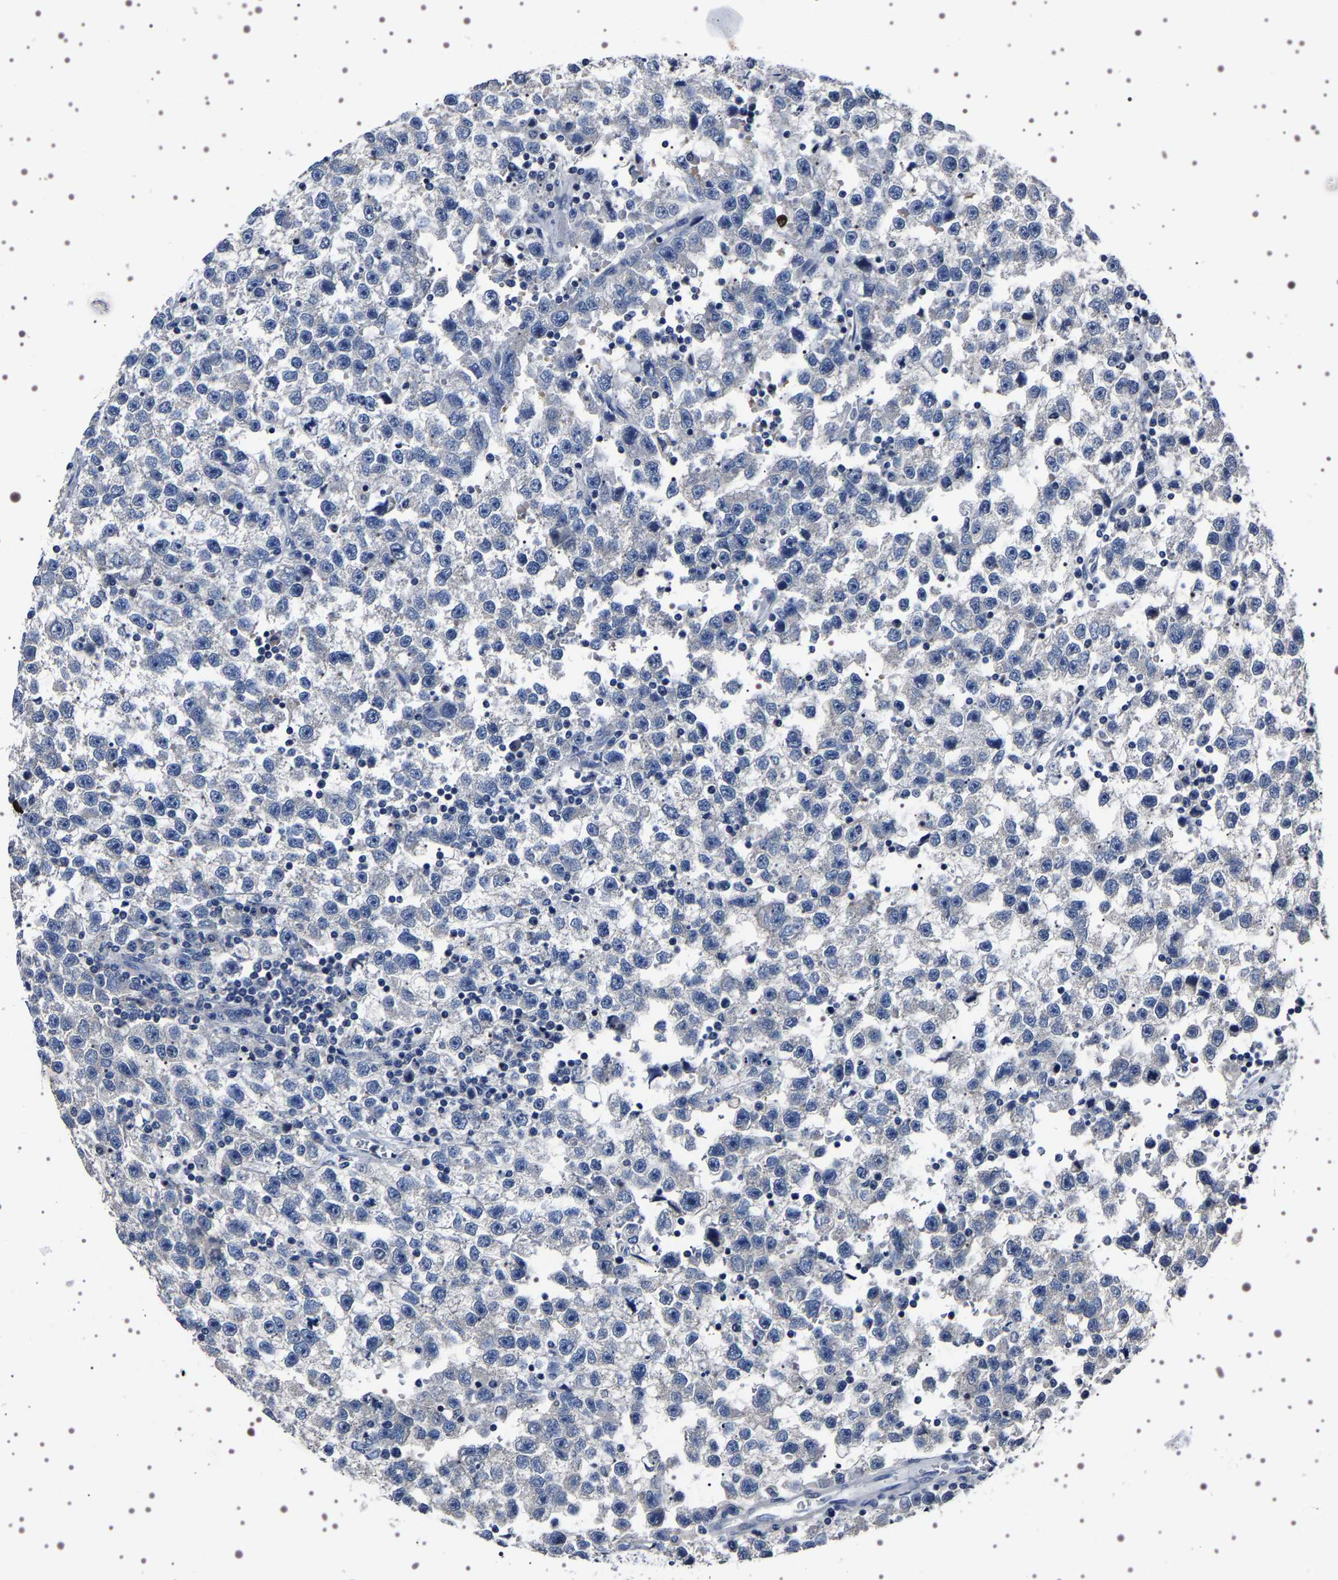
{"staining": {"intensity": "negative", "quantity": "none", "location": "none"}, "tissue": "testis cancer", "cell_type": "Tumor cells", "image_type": "cancer", "snomed": [{"axis": "morphology", "description": "Seminoma, NOS"}, {"axis": "topography", "description": "Testis"}], "caption": "Testis seminoma stained for a protein using IHC exhibits no positivity tumor cells.", "gene": "TARBP1", "patient": {"sex": "male", "age": 33}}